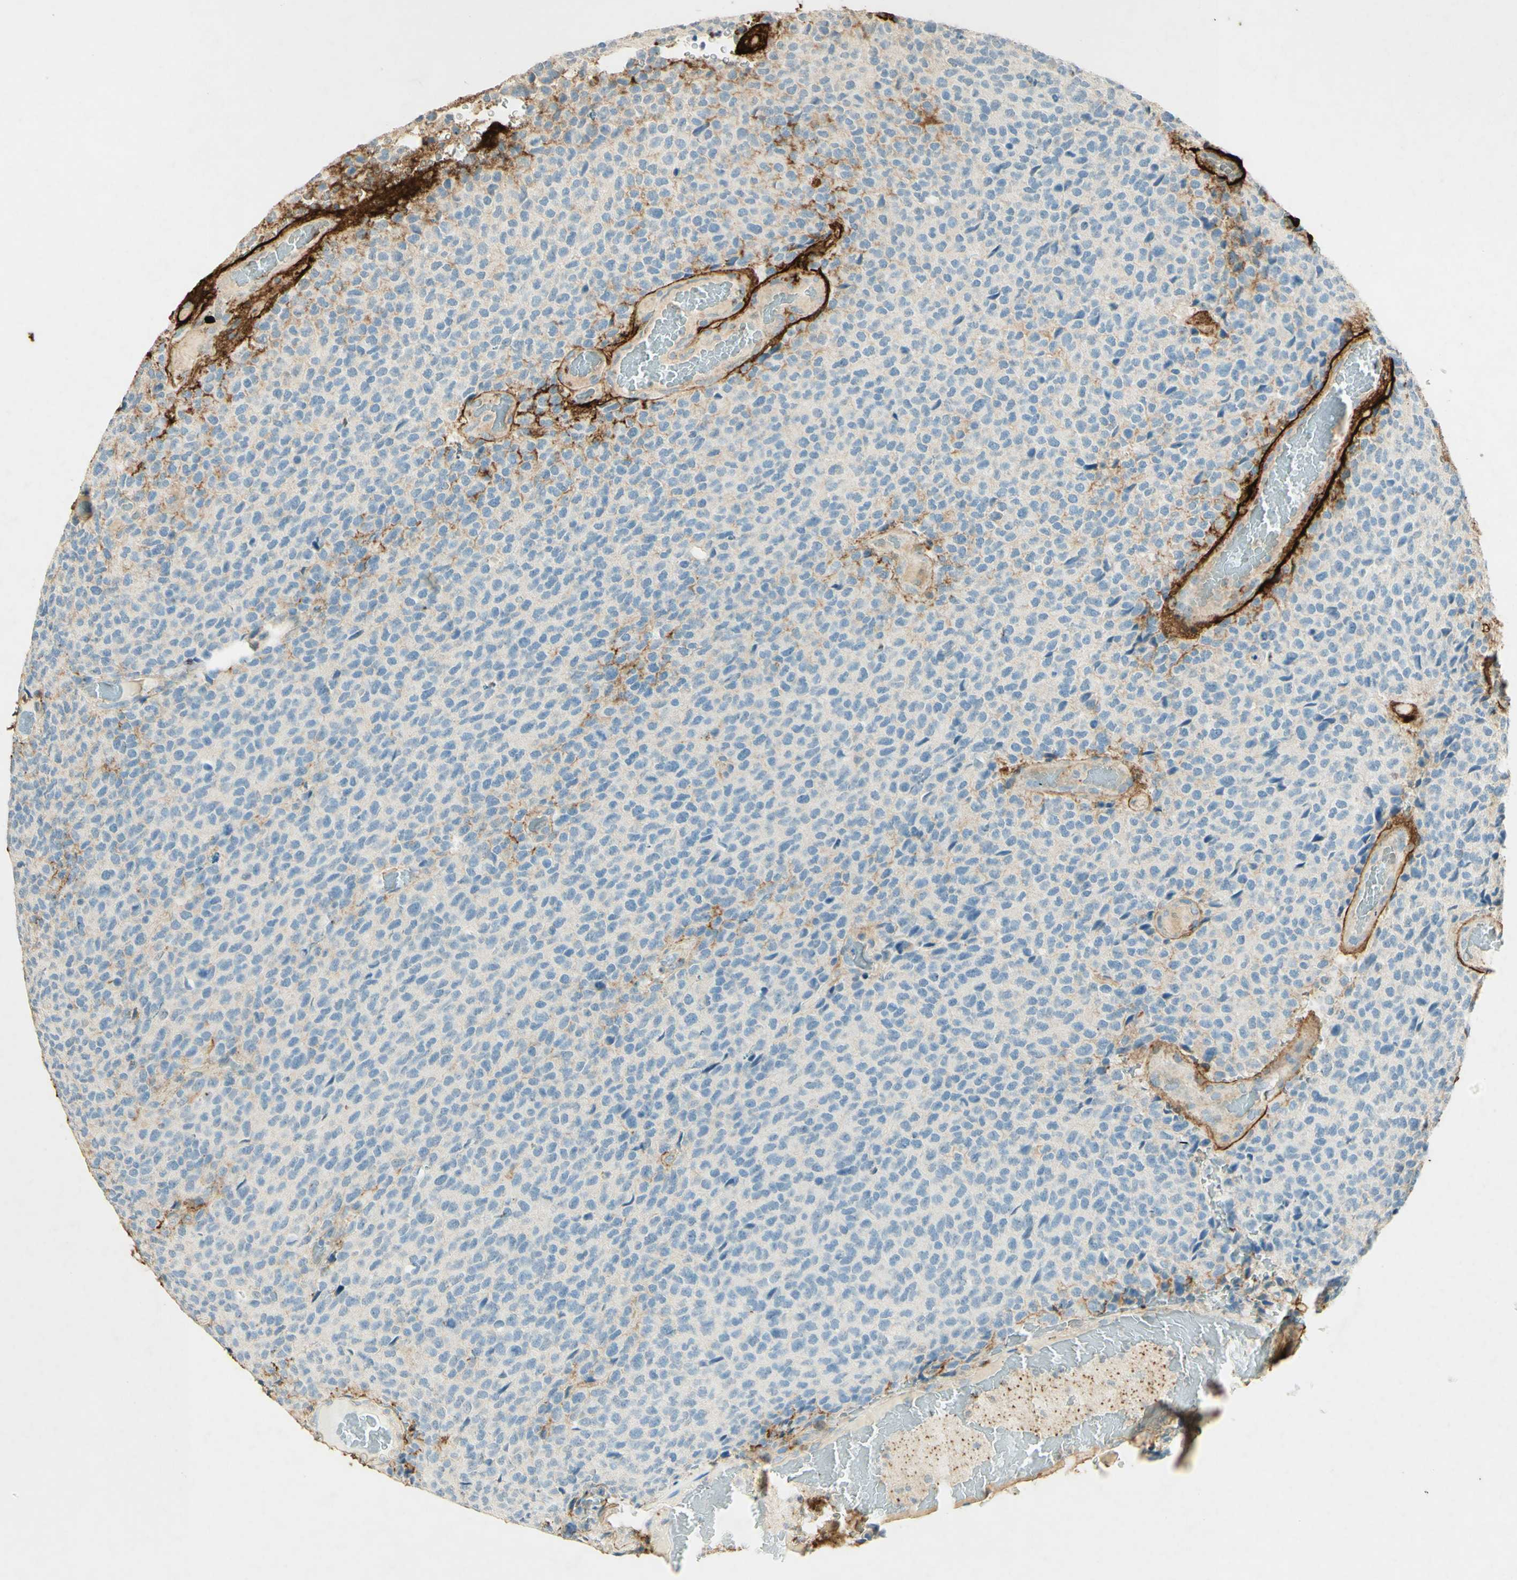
{"staining": {"intensity": "strong", "quantity": "<25%", "location": "cytoplasmic/membranous"}, "tissue": "glioma", "cell_type": "Tumor cells", "image_type": "cancer", "snomed": [{"axis": "morphology", "description": "Glioma, malignant, High grade"}, {"axis": "topography", "description": "pancreas cauda"}], "caption": "IHC (DAB (3,3'-diaminobenzidine)) staining of high-grade glioma (malignant) reveals strong cytoplasmic/membranous protein staining in approximately <25% of tumor cells.", "gene": "TNN", "patient": {"sex": "male", "age": 60}}